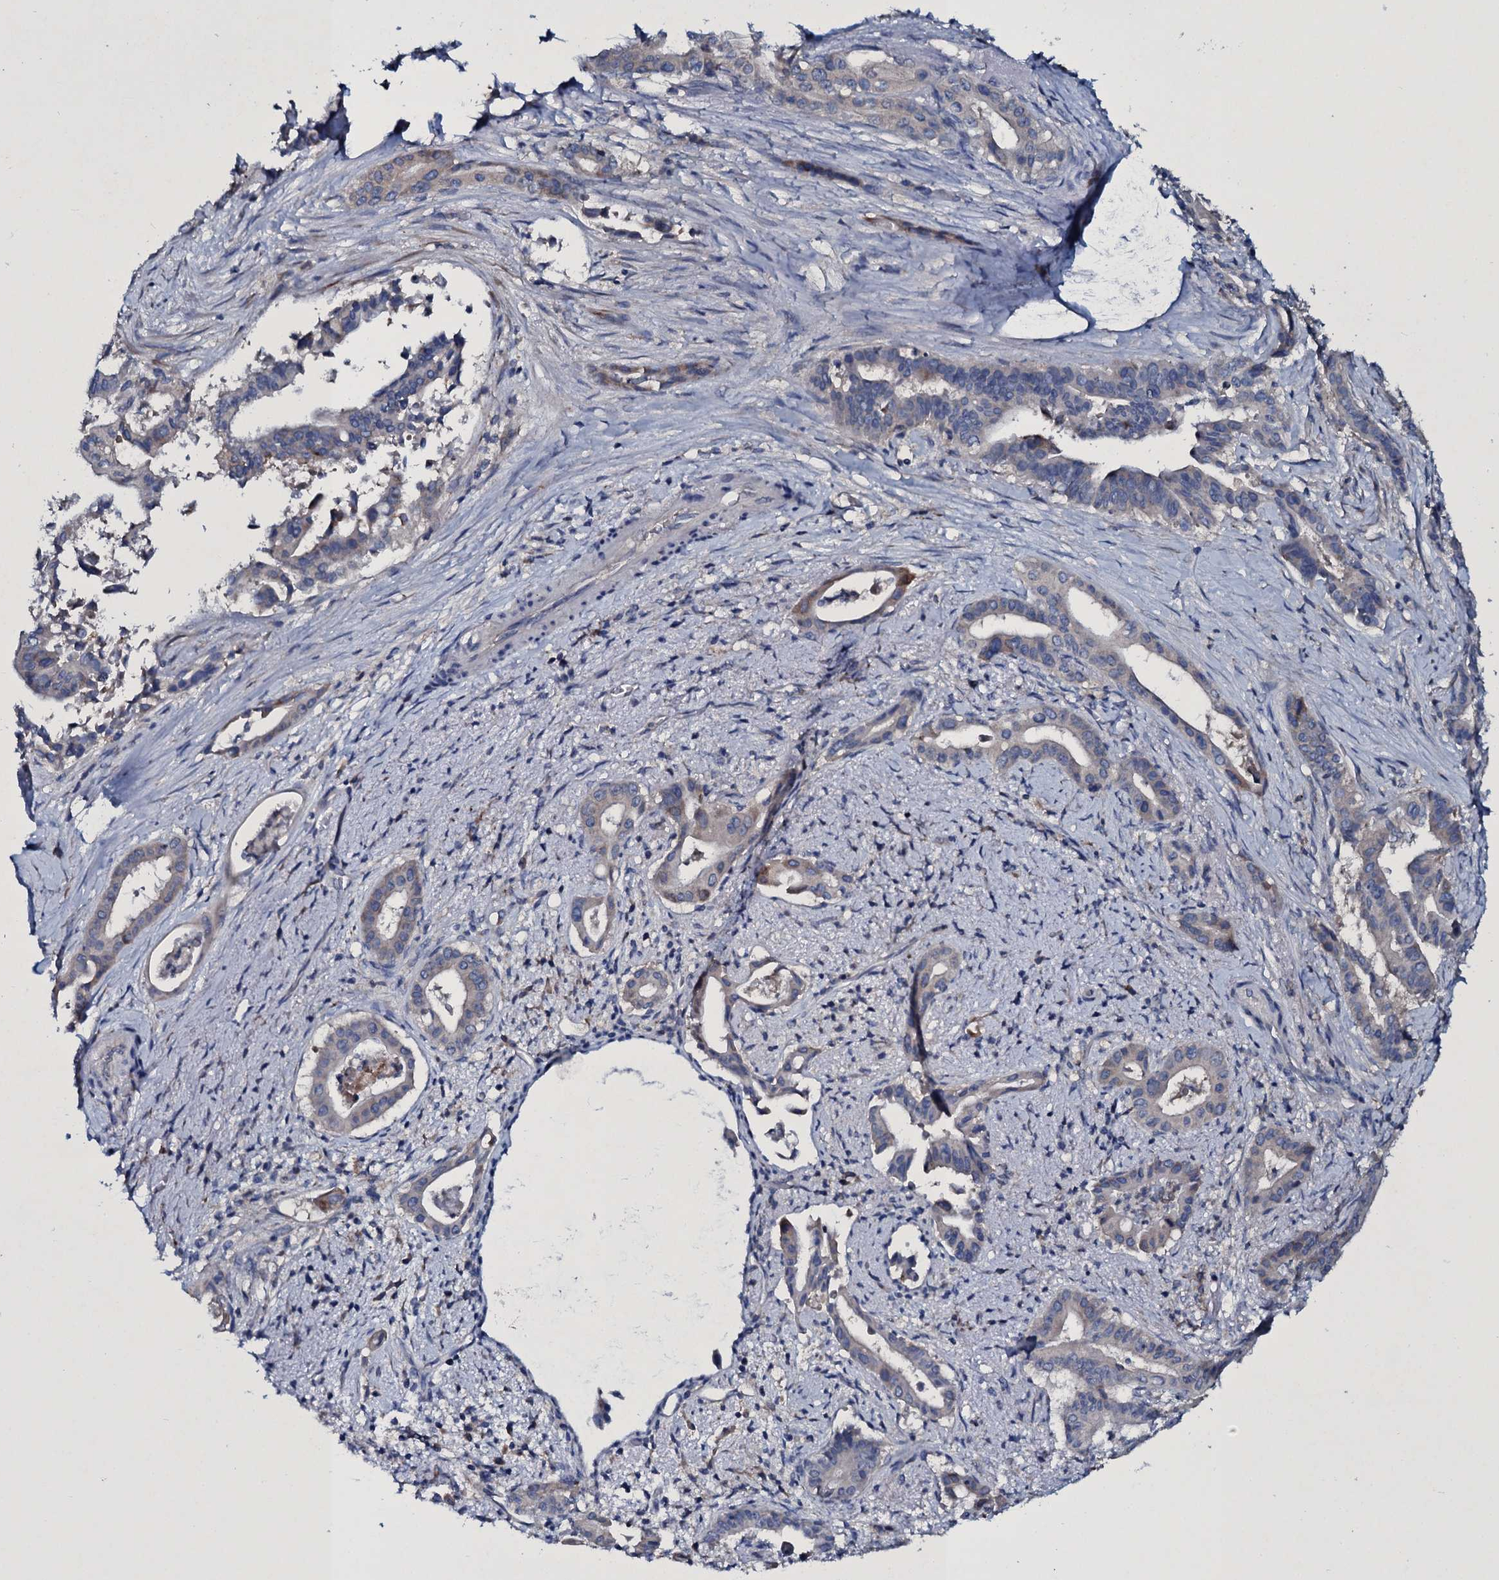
{"staining": {"intensity": "moderate", "quantity": "<25%", "location": "cytoplasmic/membranous"}, "tissue": "pancreatic cancer", "cell_type": "Tumor cells", "image_type": "cancer", "snomed": [{"axis": "morphology", "description": "Adenocarcinoma, NOS"}, {"axis": "topography", "description": "Pancreas"}], "caption": "A high-resolution image shows immunohistochemistry staining of pancreatic cancer (adenocarcinoma), which demonstrates moderate cytoplasmic/membranous expression in approximately <25% of tumor cells. The protein of interest is shown in brown color, while the nuclei are stained blue.", "gene": "TPGS2", "patient": {"sex": "female", "age": 77}}